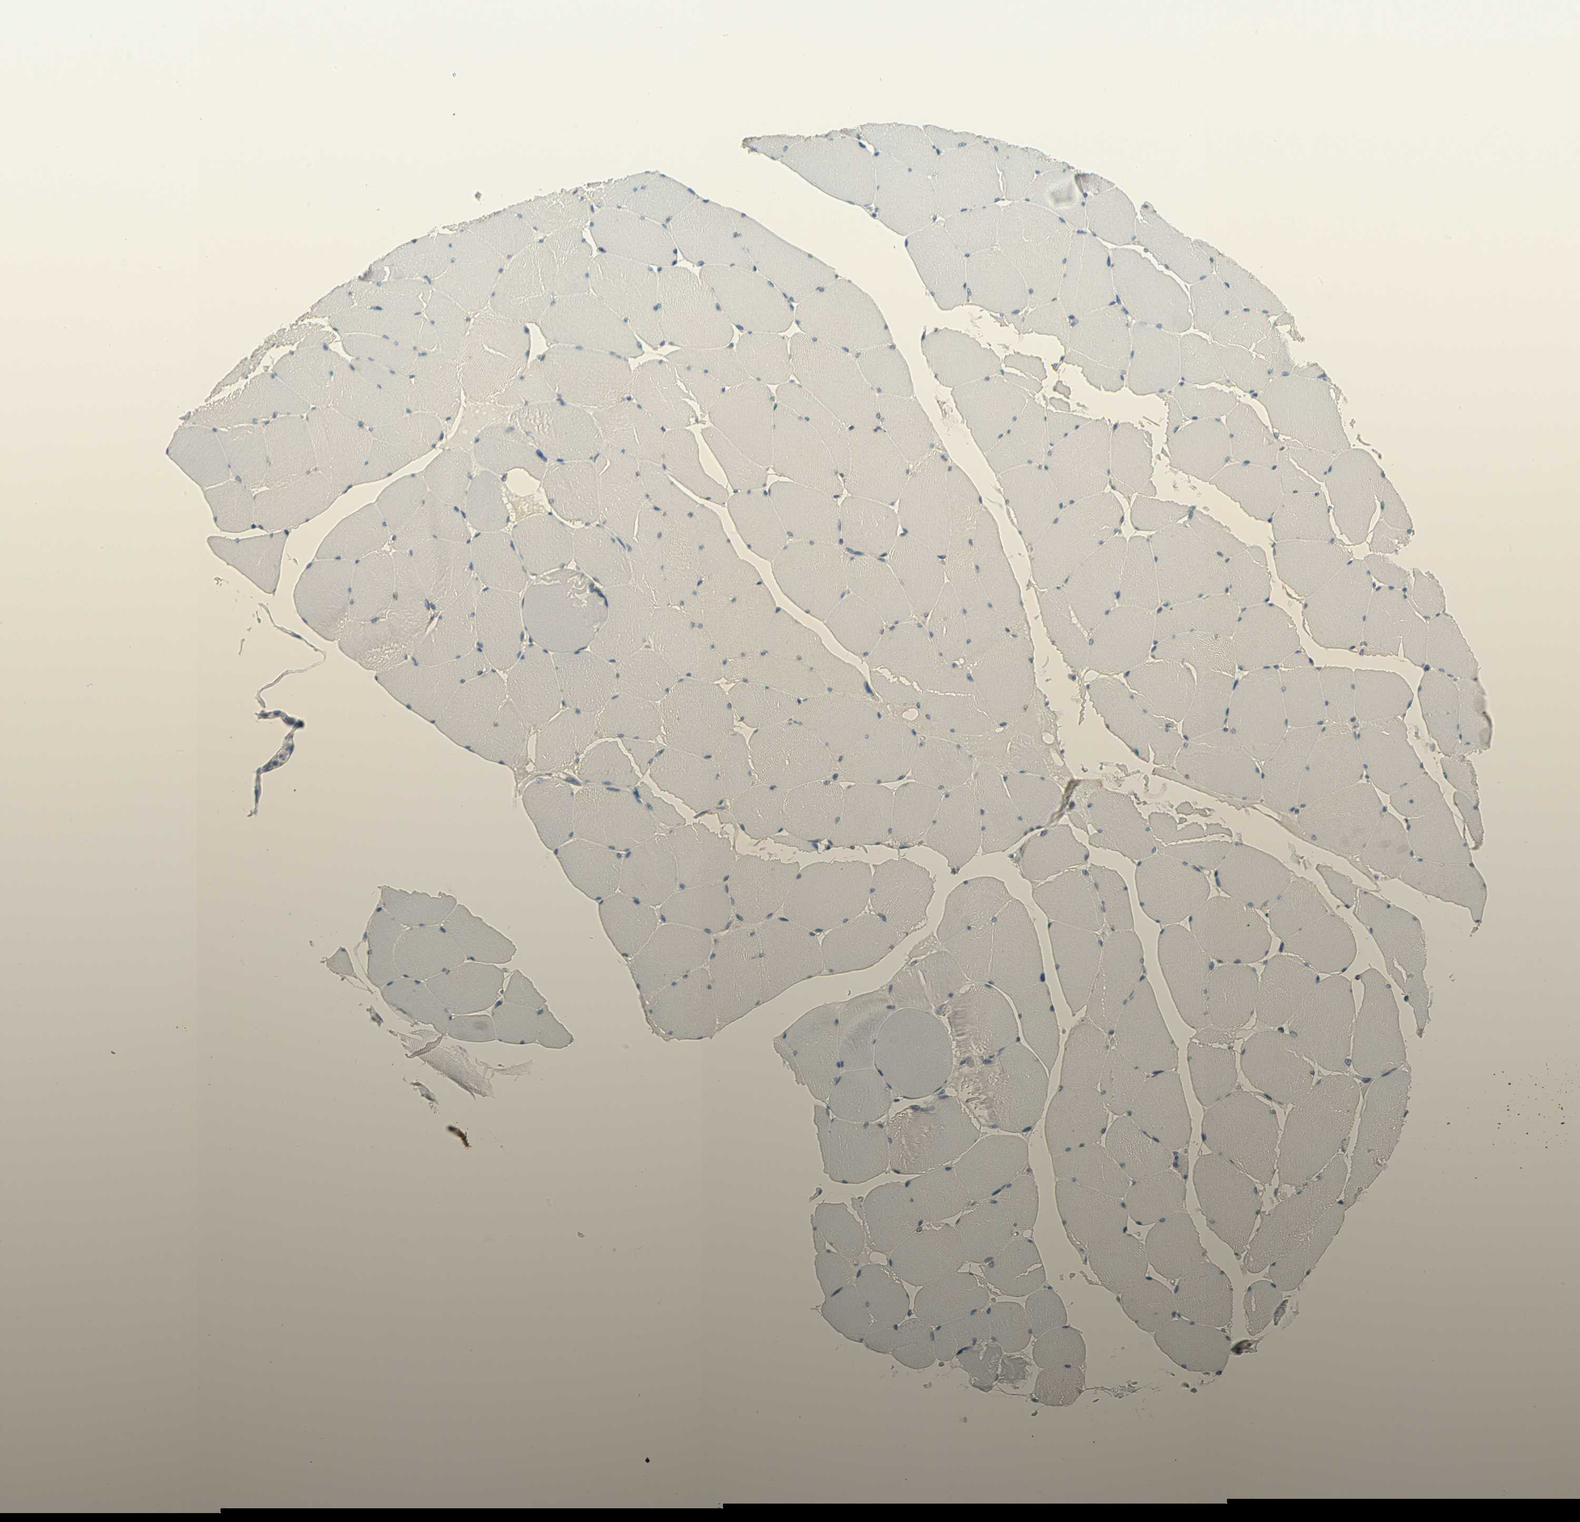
{"staining": {"intensity": "negative", "quantity": "none", "location": "none"}, "tissue": "skeletal muscle", "cell_type": "Myocytes", "image_type": "normal", "snomed": [{"axis": "morphology", "description": "Normal tissue, NOS"}, {"axis": "topography", "description": "Skeletal muscle"}, {"axis": "topography", "description": "Salivary gland"}], "caption": "The image shows no staining of myocytes in benign skeletal muscle.", "gene": "STK40", "patient": {"sex": "male", "age": 62}}